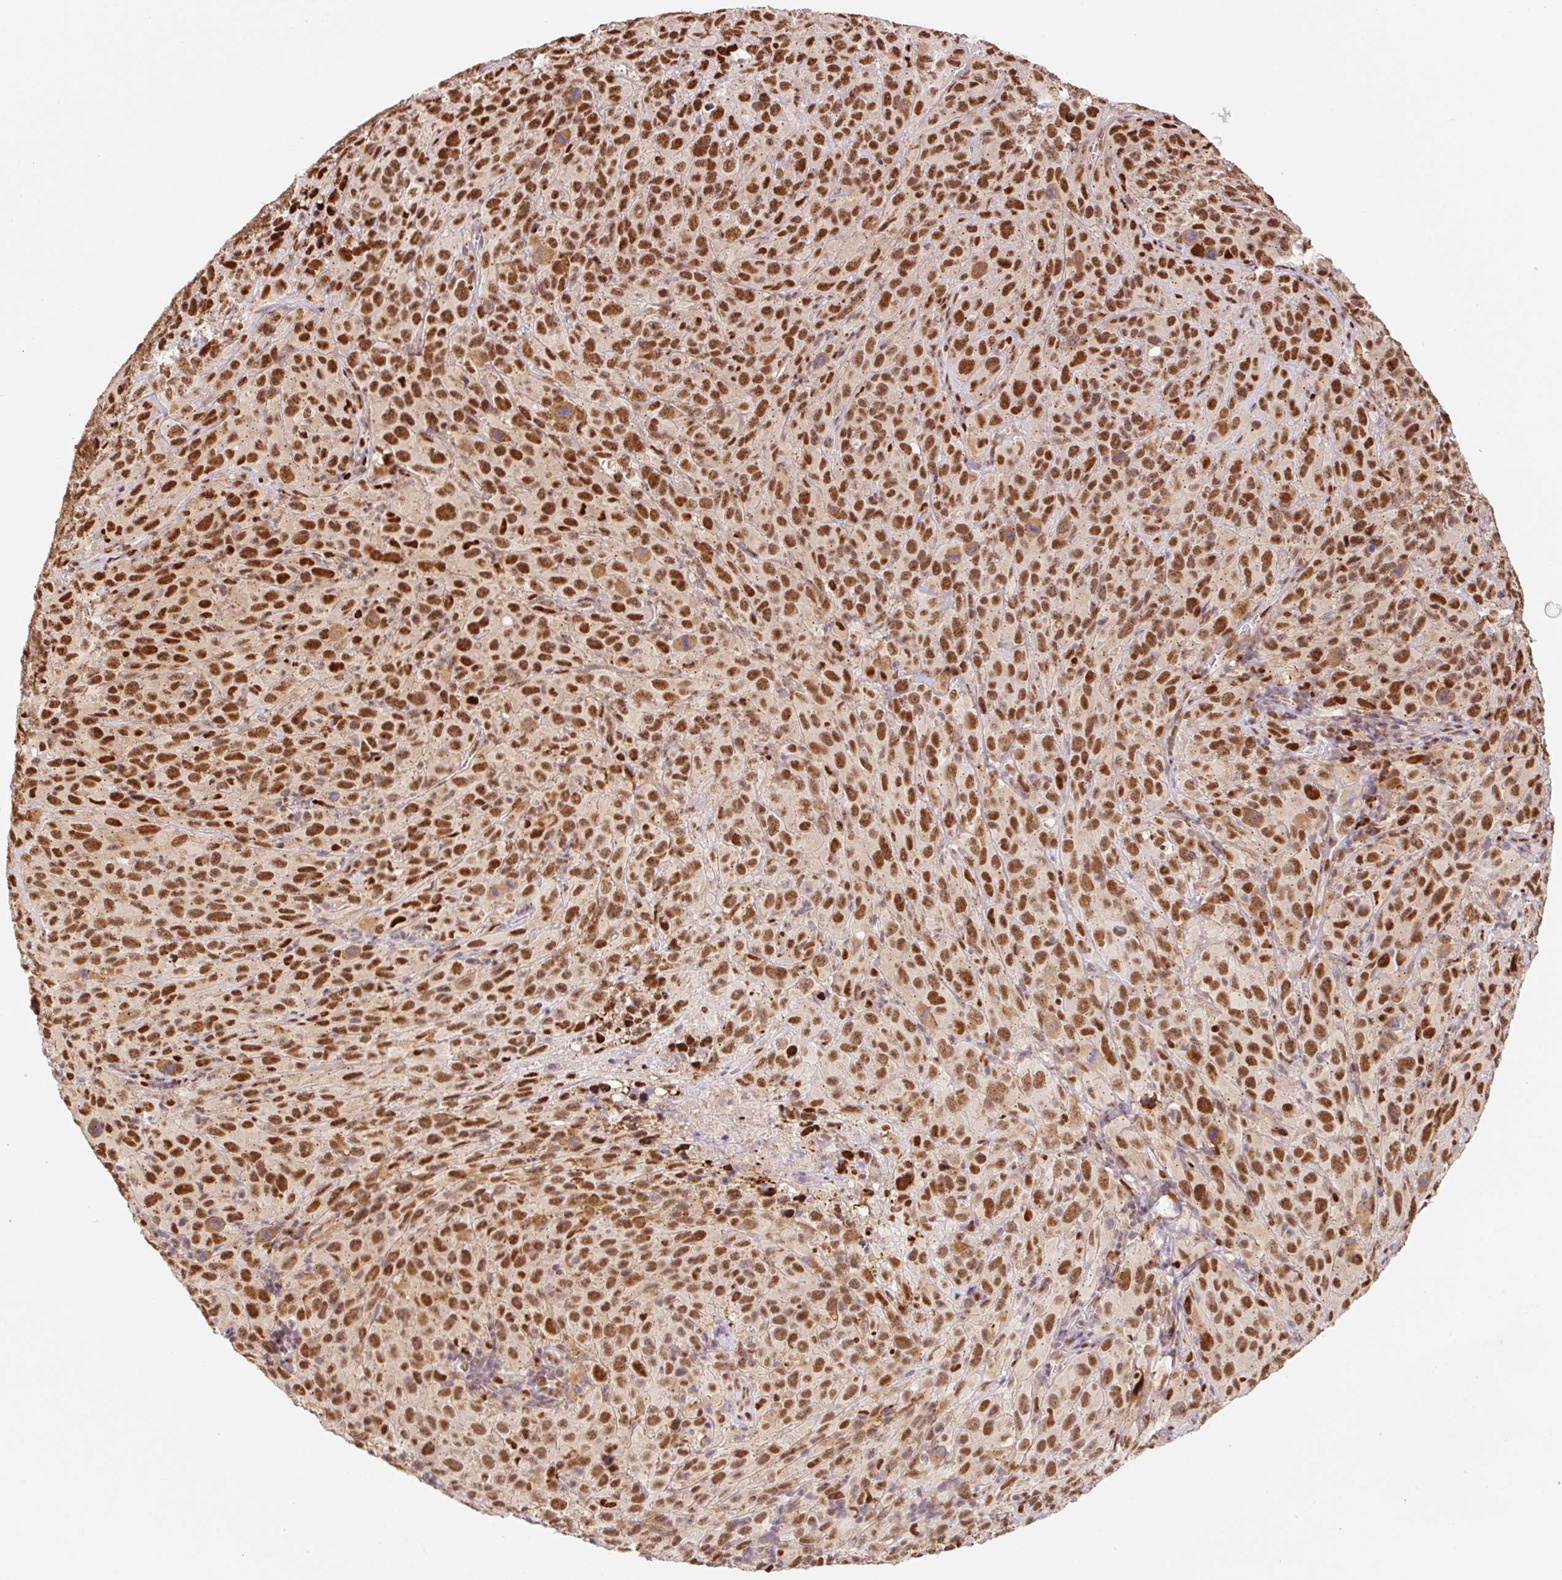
{"staining": {"intensity": "strong", "quantity": ">75%", "location": "nuclear"}, "tissue": "cervical cancer", "cell_type": "Tumor cells", "image_type": "cancer", "snomed": [{"axis": "morphology", "description": "Squamous cell carcinoma, NOS"}, {"axis": "topography", "description": "Cervix"}], "caption": "An image of cervical squamous cell carcinoma stained for a protein displays strong nuclear brown staining in tumor cells.", "gene": "GPR139", "patient": {"sex": "female", "age": 51}}